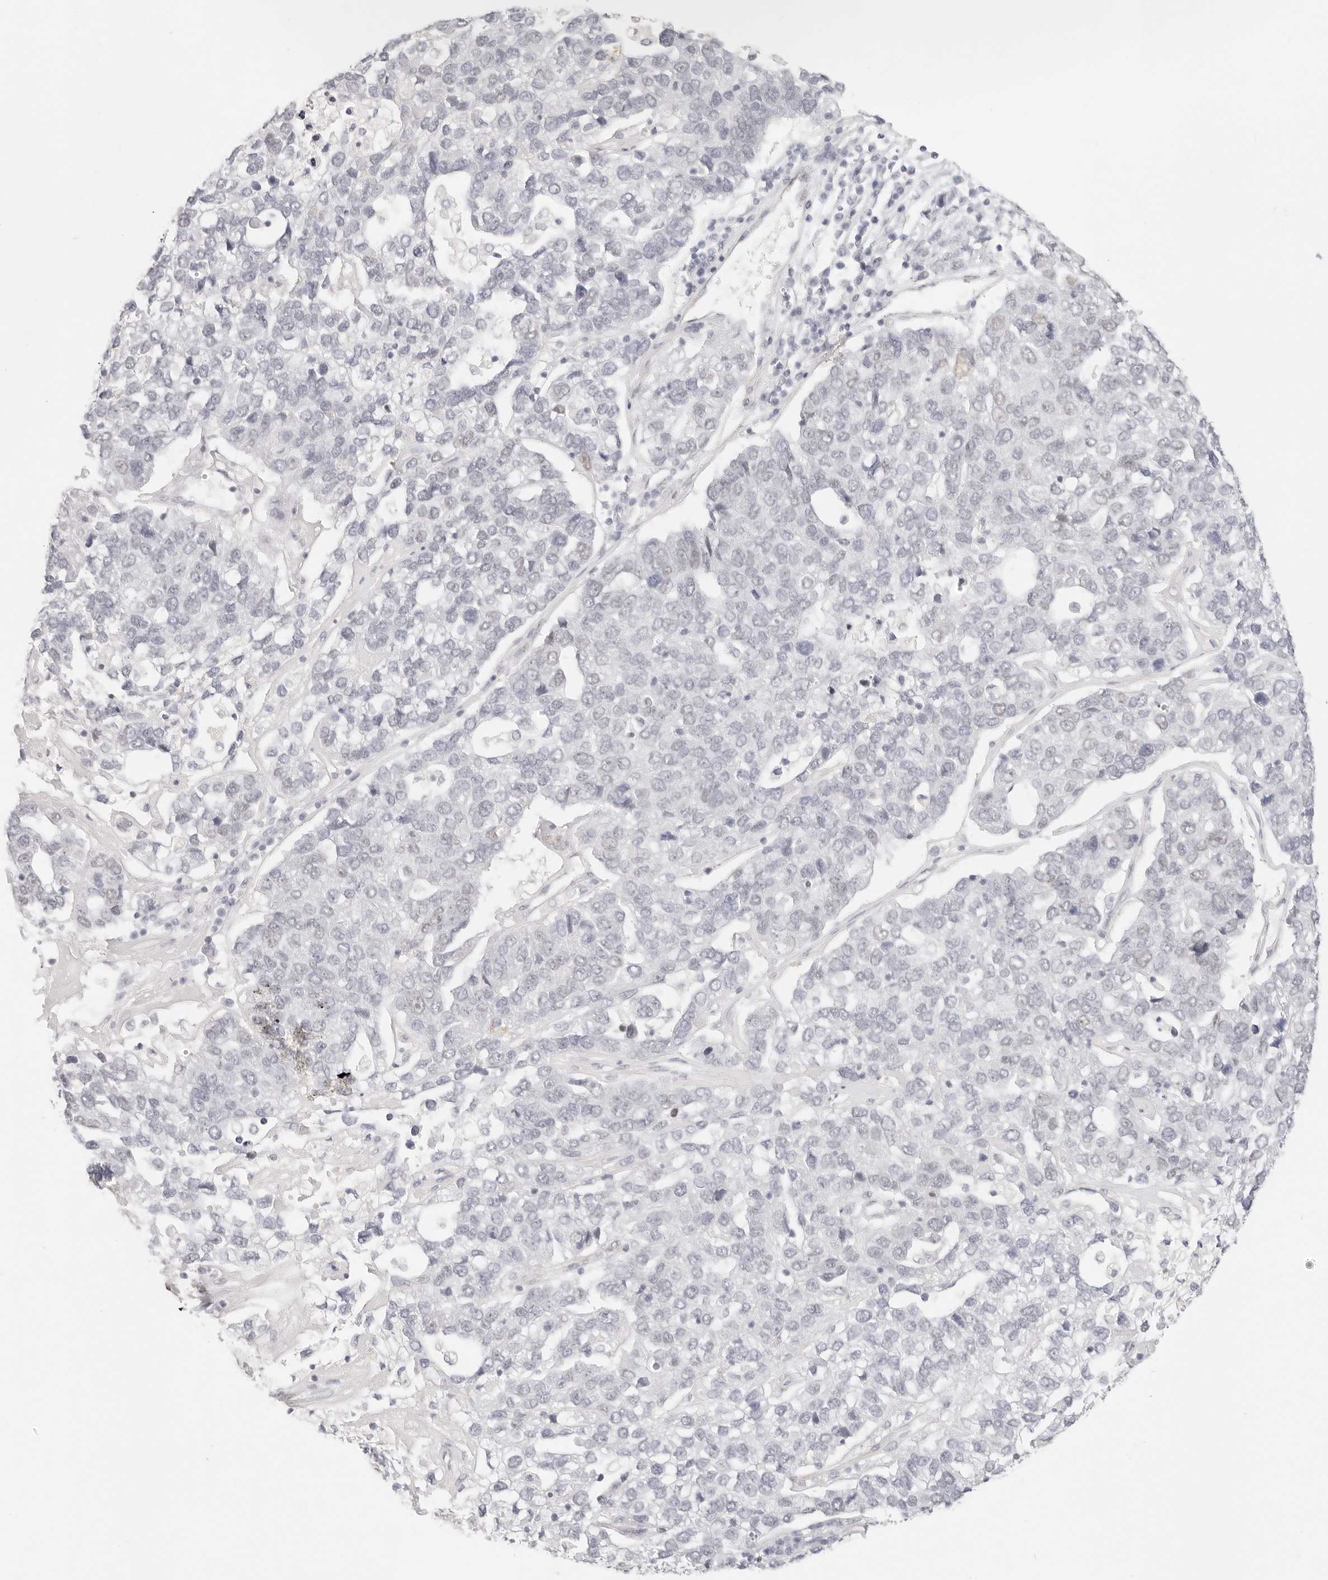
{"staining": {"intensity": "negative", "quantity": "none", "location": "none"}, "tissue": "pancreatic cancer", "cell_type": "Tumor cells", "image_type": "cancer", "snomed": [{"axis": "morphology", "description": "Adenocarcinoma, NOS"}, {"axis": "topography", "description": "Pancreas"}], "caption": "DAB (3,3'-diaminobenzidine) immunohistochemical staining of human pancreatic adenocarcinoma demonstrates no significant positivity in tumor cells.", "gene": "ZC3H11A", "patient": {"sex": "female", "age": 61}}